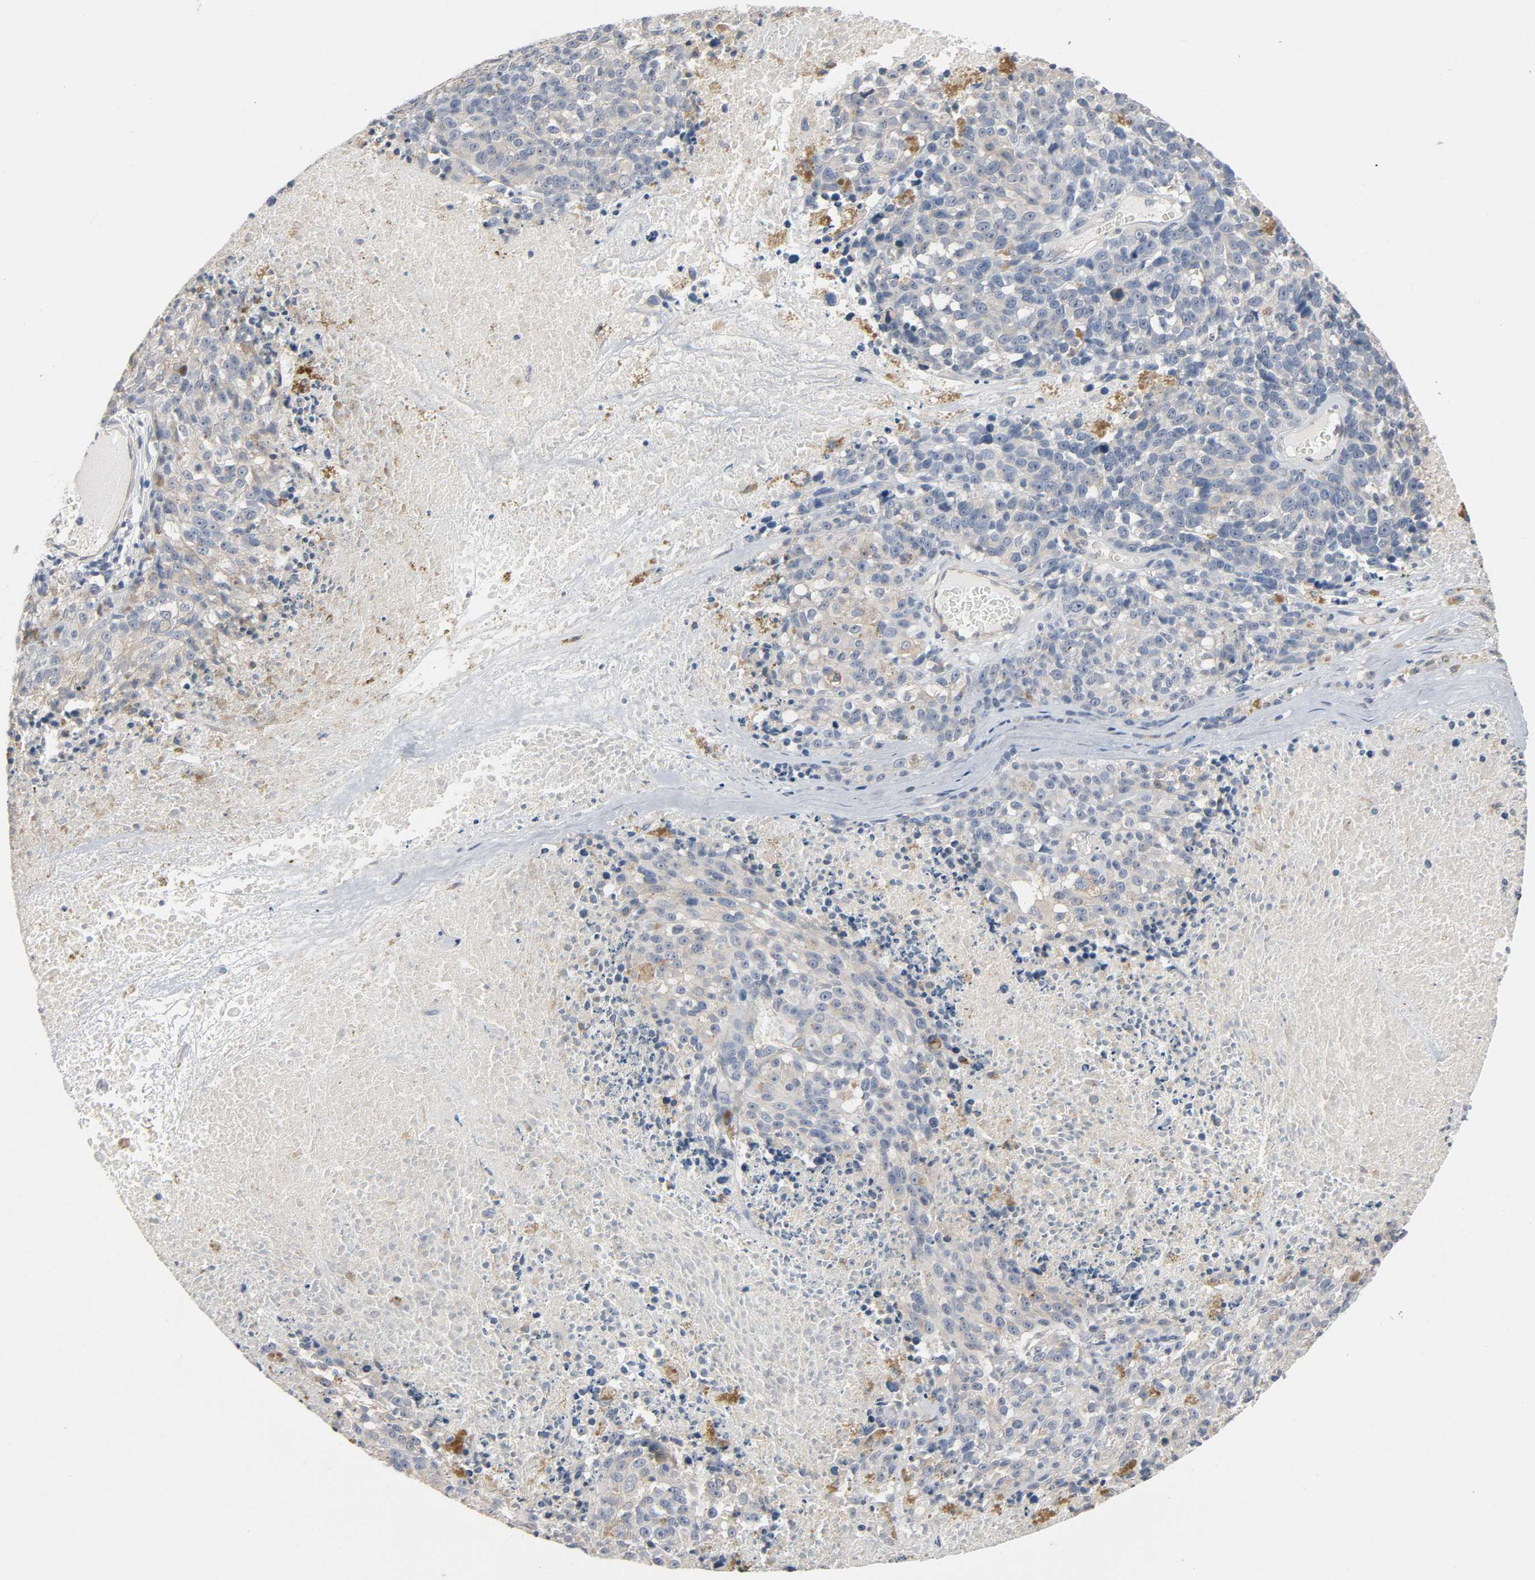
{"staining": {"intensity": "weak", "quantity": "<25%", "location": "cytoplasmic/membranous"}, "tissue": "melanoma", "cell_type": "Tumor cells", "image_type": "cancer", "snomed": [{"axis": "morphology", "description": "Malignant melanoma, Metastatic site"}, {"axis": "topography", "description": "Cerebral cortex"}], "caption": "Tumor cells show no significant staining in malignant melanoma (metastatic site). (Stains: DAB (3,3'-diaminobenzidine) immunohistochemistry (IHC) with hematoxylin counter stain, Microscopy: brightfield microscopy at high magnification).", "gene": "LIMCH1", "patient": {"sex": "female", "age": 52}}